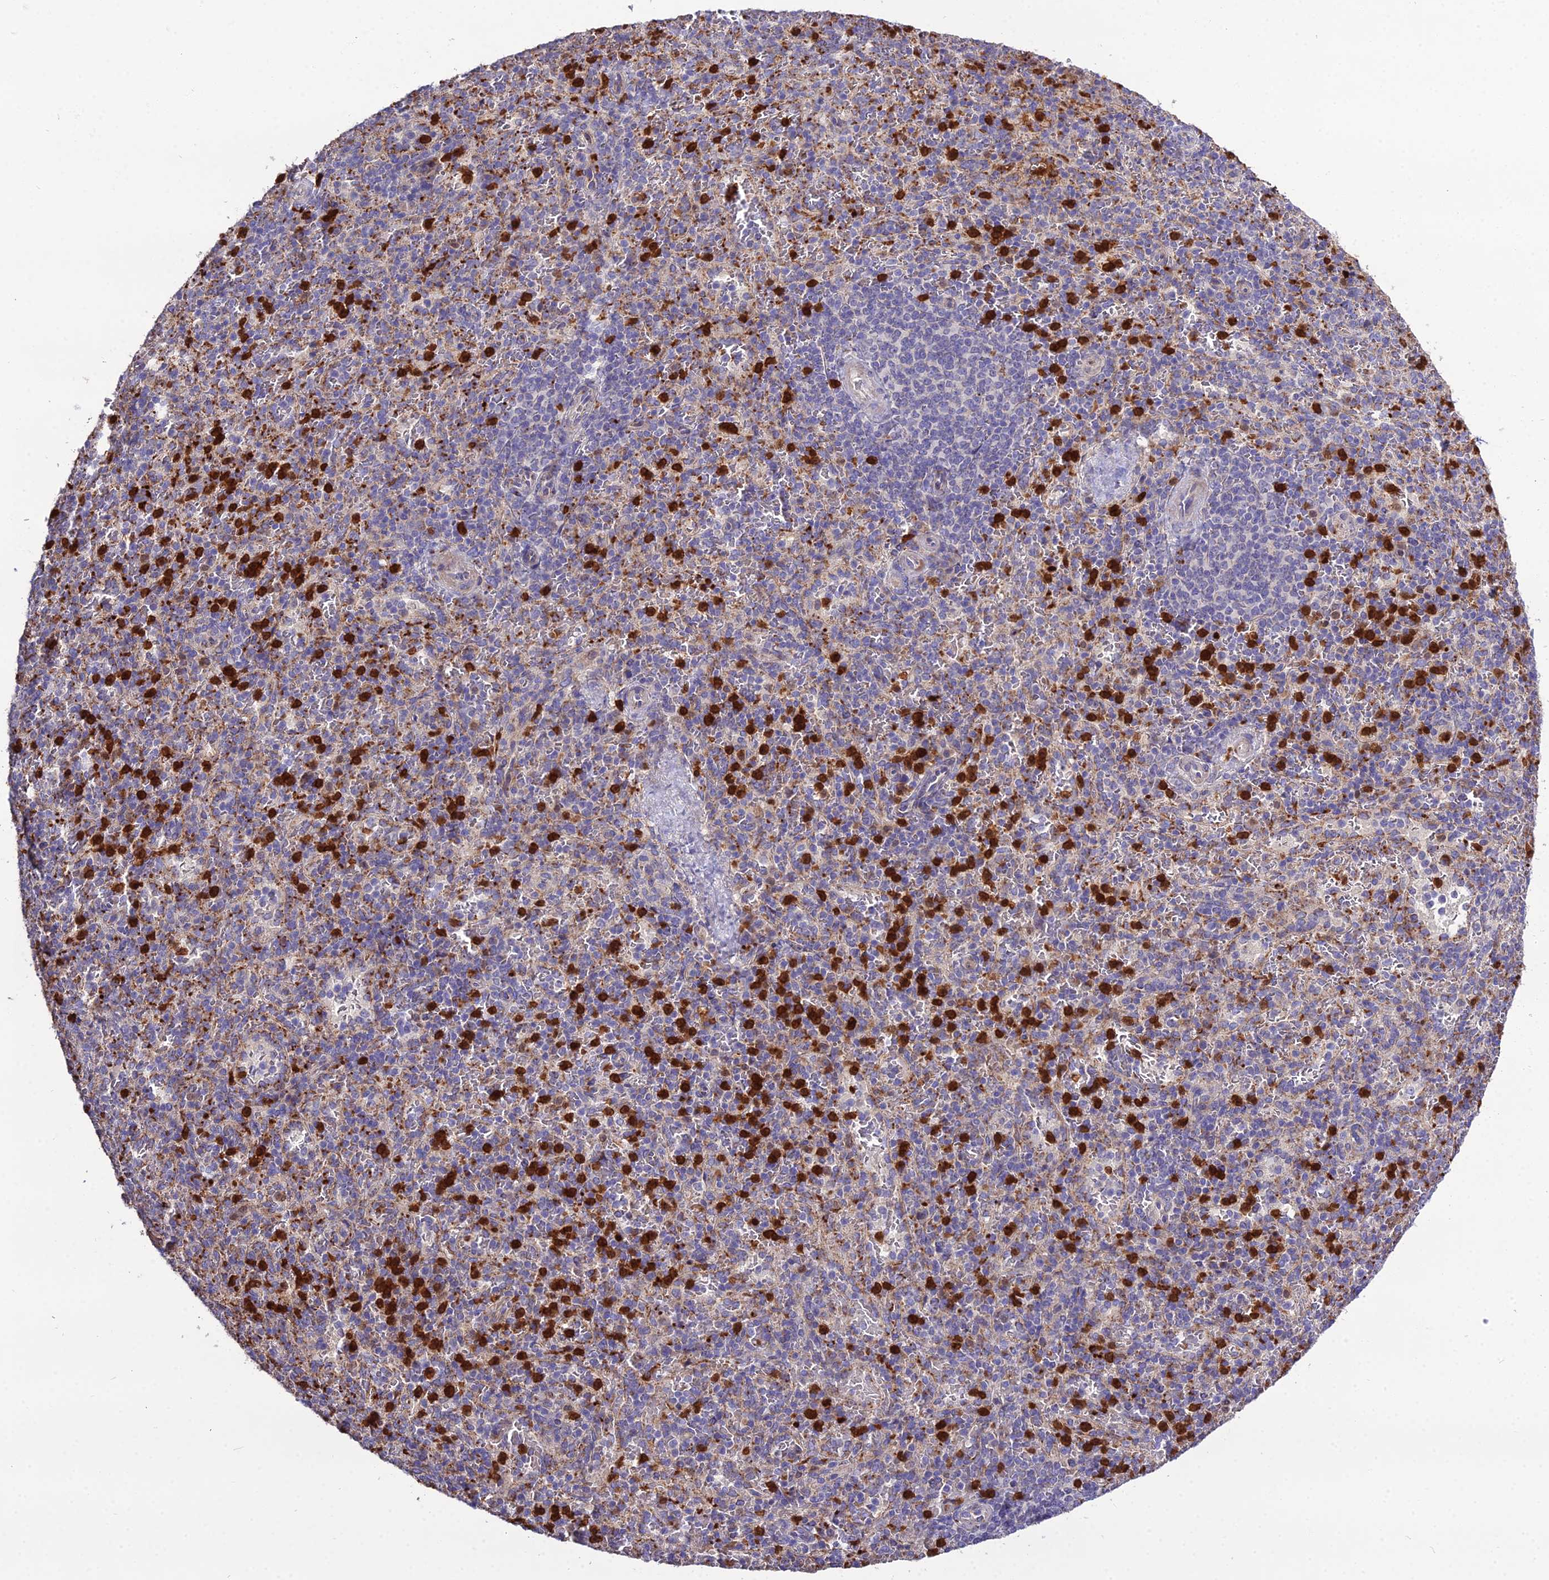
{"staining": {"intensity": "strong", "quantity": "<25%", "location": "cytoplasmic/membranous"}, "tissue": "spleen", "cell_type": "Cells in red pulp", "image_type": "normal", "snomed": [{"axis": "morphology", "description": "Normal tissue, NOS"}, {"axis": "topography", "description": "Spleen"}], "caption": "High-magnification brightfield microscopy of benign spleen stained with DAB (3,3'-diaminobenzidine) (brown) and counterstained with hematoxylin (blue). cells in red pulp exhibit strong cytoplasmic/membranous staining is seen in about<25% of cells. Nuclei are stained in blue.", "gene": "EID2", "patient": {"sex": "male", "age": 82}}